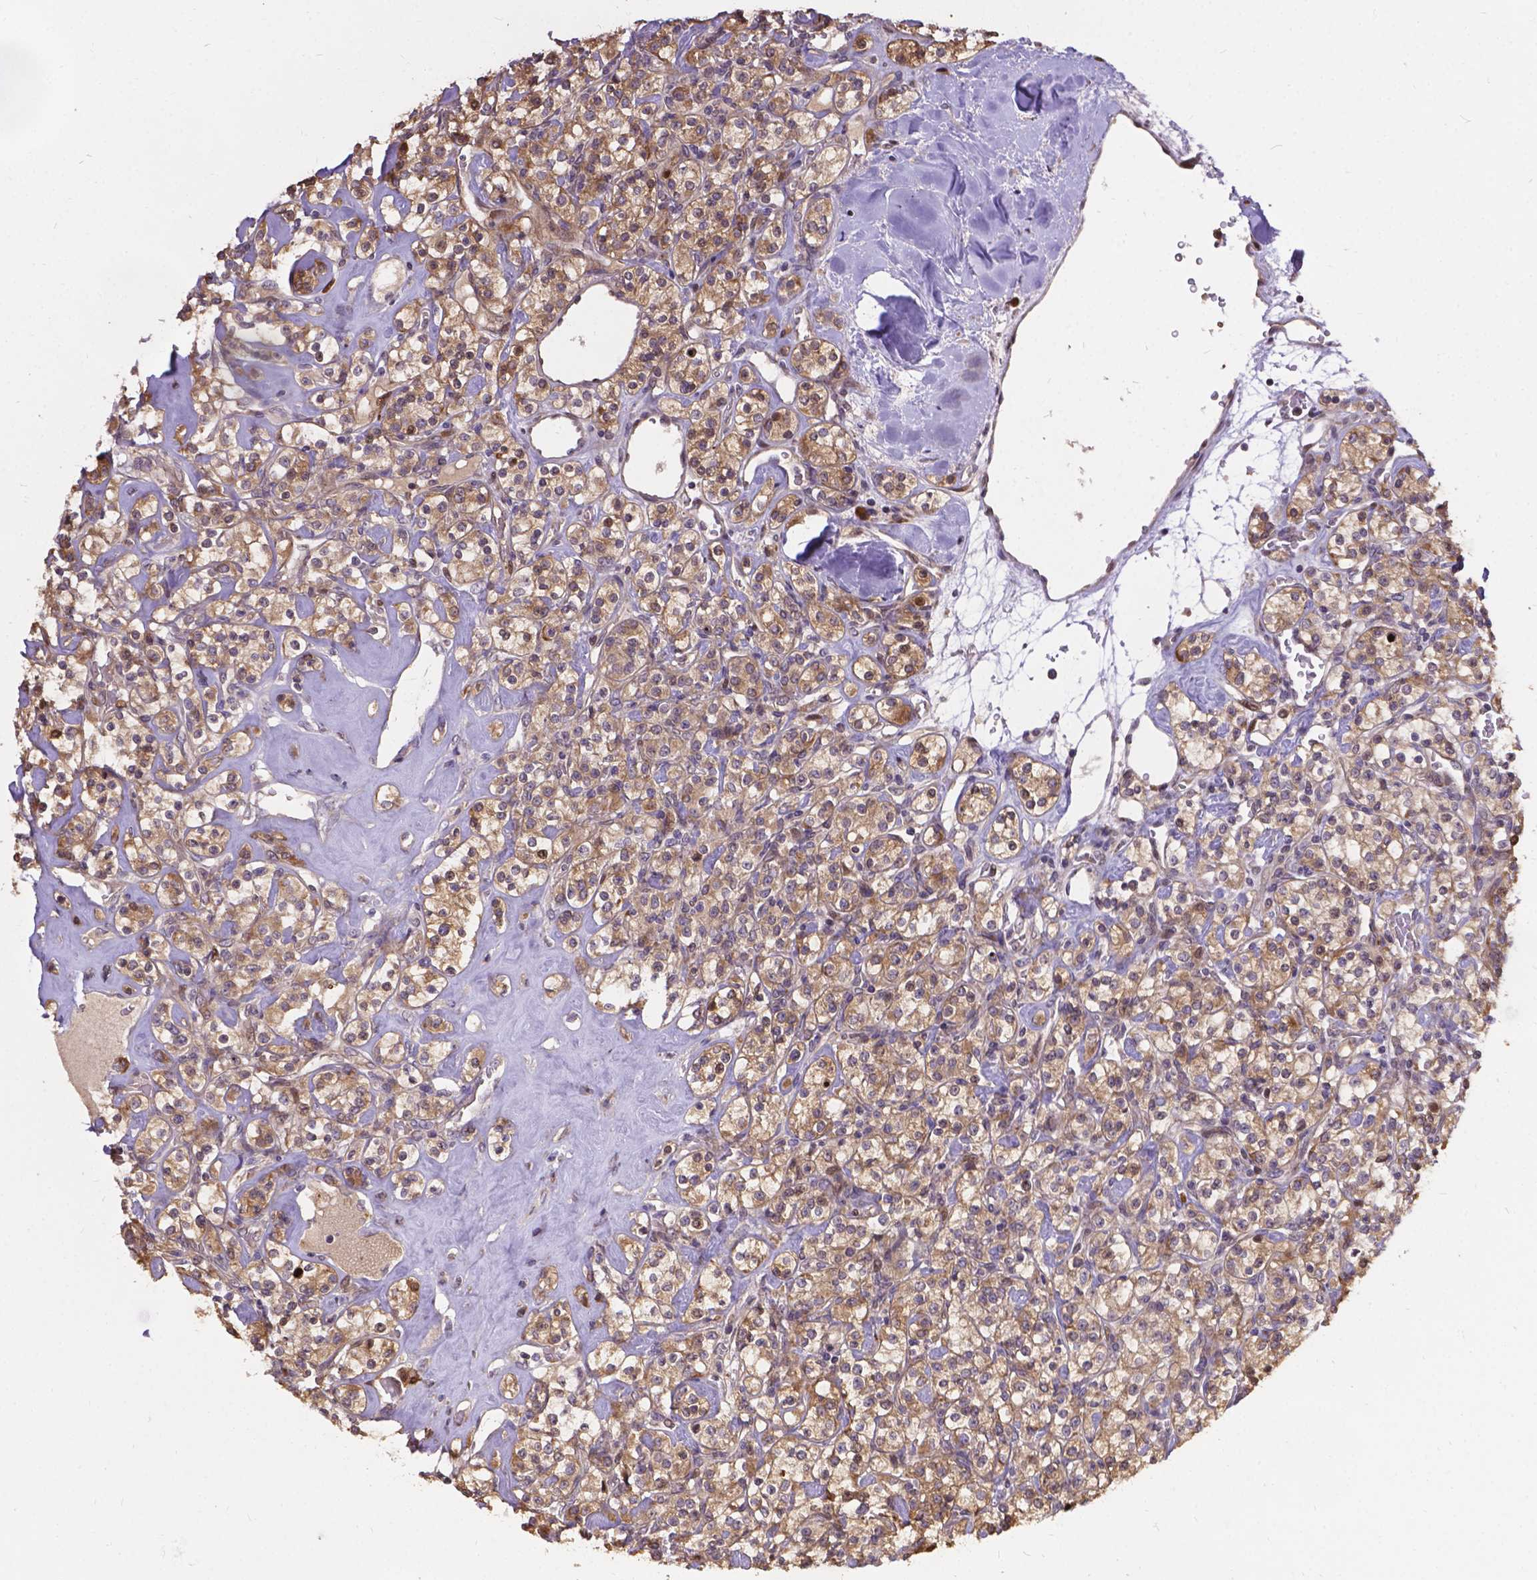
{"staining": {"intensity": "weak", "quantity": ">75%", "location": "cytoplasmic/membranous"}, "tissue": "renal cancer", "cell_type": "Tumor cells", "image_type": "cancer", "snomed": [{"axis": "morphology", "description": "Adenocarcinoma, NOS"}, {"axis": "topography", "description": "Kidney"}], "caption": "An immunohistochemistry photomicrograph of tumor tissue is shown. Protein staining in brown highlights weak cytoplasmic/membranous positivity in renal adenocarcinoma within tumor cells.", "gene": "DENND6A", "patient": {"sex": "male", "age": 77}}